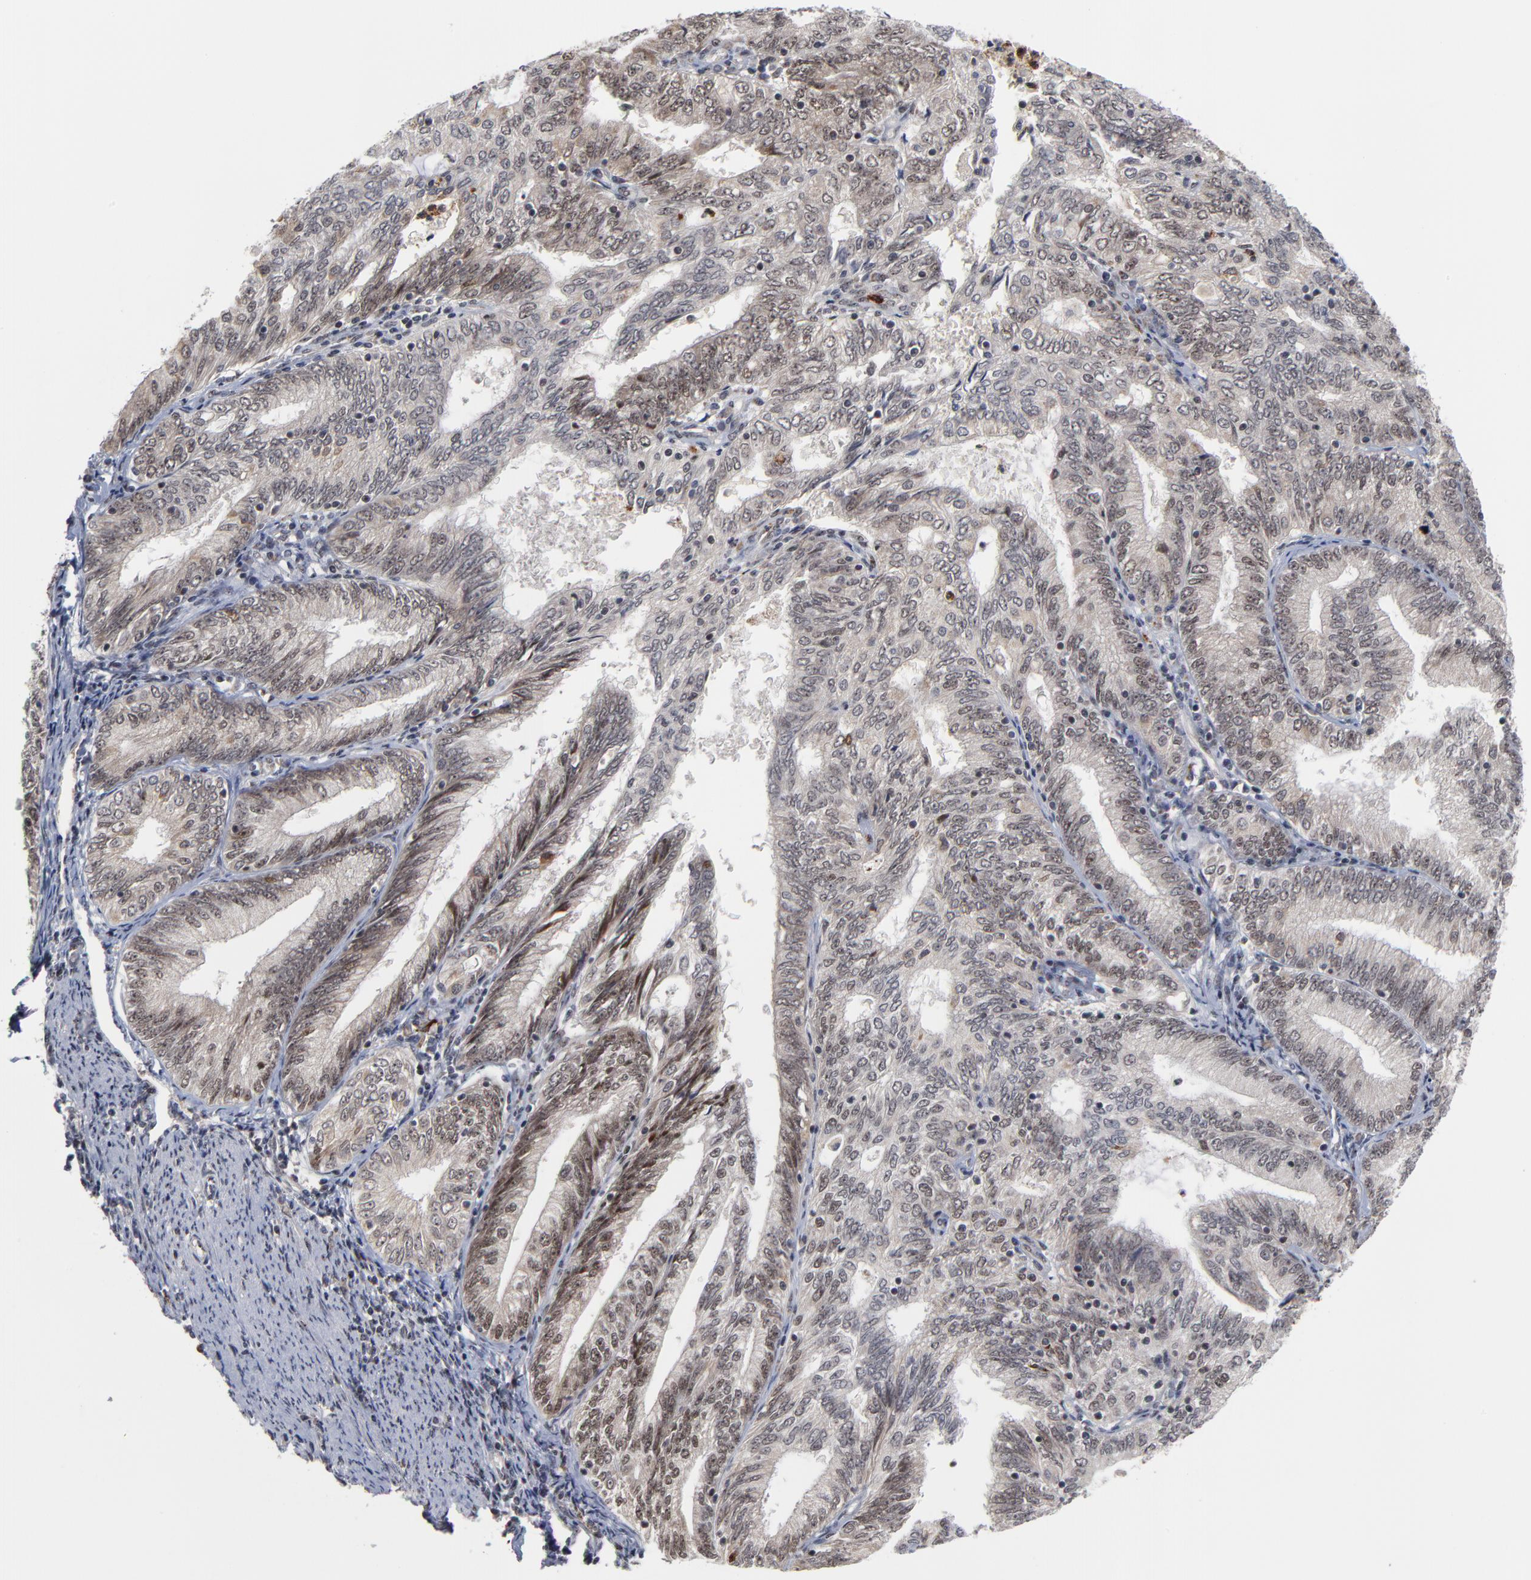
{"staining": {"intensity": "weak", "quantity": "25%-75%", "location": "nuclear"}, "tissue": "endometrial cancer", "cell_type": "Tumor cells", "image_type": "cancer", "snomed": [{"axis": "morphology", "description": "Adenocarcinoma, NOS"}, {"axis": "topography", "description": "Endometrium"}], "caption": "Protein expression analysis of endometrial adenocarcinoma shows weak nuclear staining in approximately 25%-75% of tumor cells.", "gene": "ZNF419", "patient": {"sex": "female", "age": 69}}